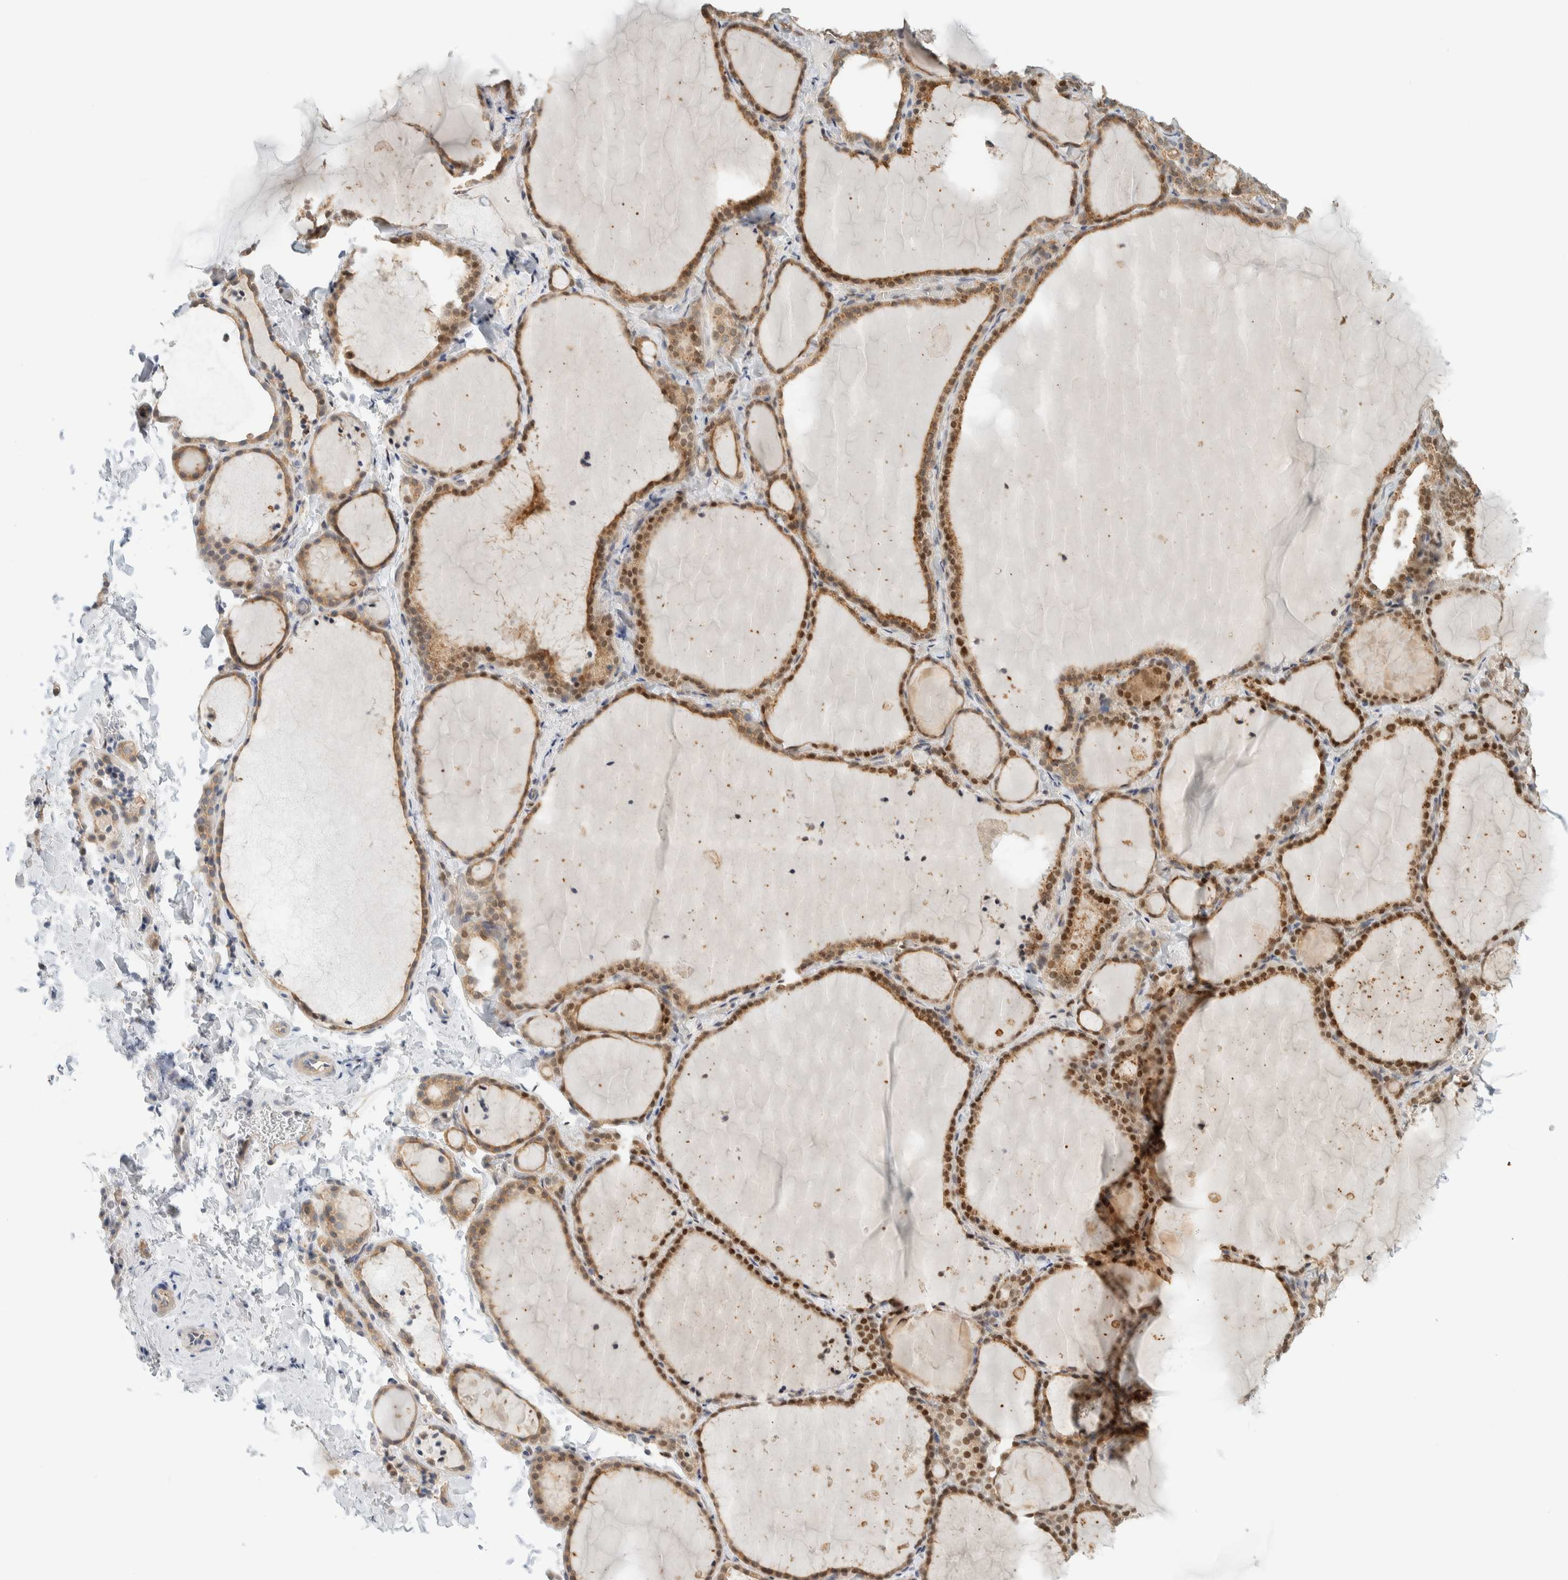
{"staining": {"intensity": "moderate", "quantity": ">75%", "location": "cytoplasmic/membranous,nuclear"}, "tissue": "thyroid gland", "cell_type": "Glandular cells", "image_type": "normal", "snomed": [{"axis": "morphology", "description": "Normal tissue, NOS"}, {"axis": "topography", "description": "Thyroid gland"}], "caption": "A high-resolution histopathology image shows immunohistochemistry (IHC) staining of normal thyroid gland, which demonstrates moderate cytoplasmic/membranous,nuclear staining in approximately >75% of glandular cells. The protein of interest is shown in brown color, while the nuclei are stained blue.", "gene": "TFE3", "patient": {"sex": "female", "age": 22}}